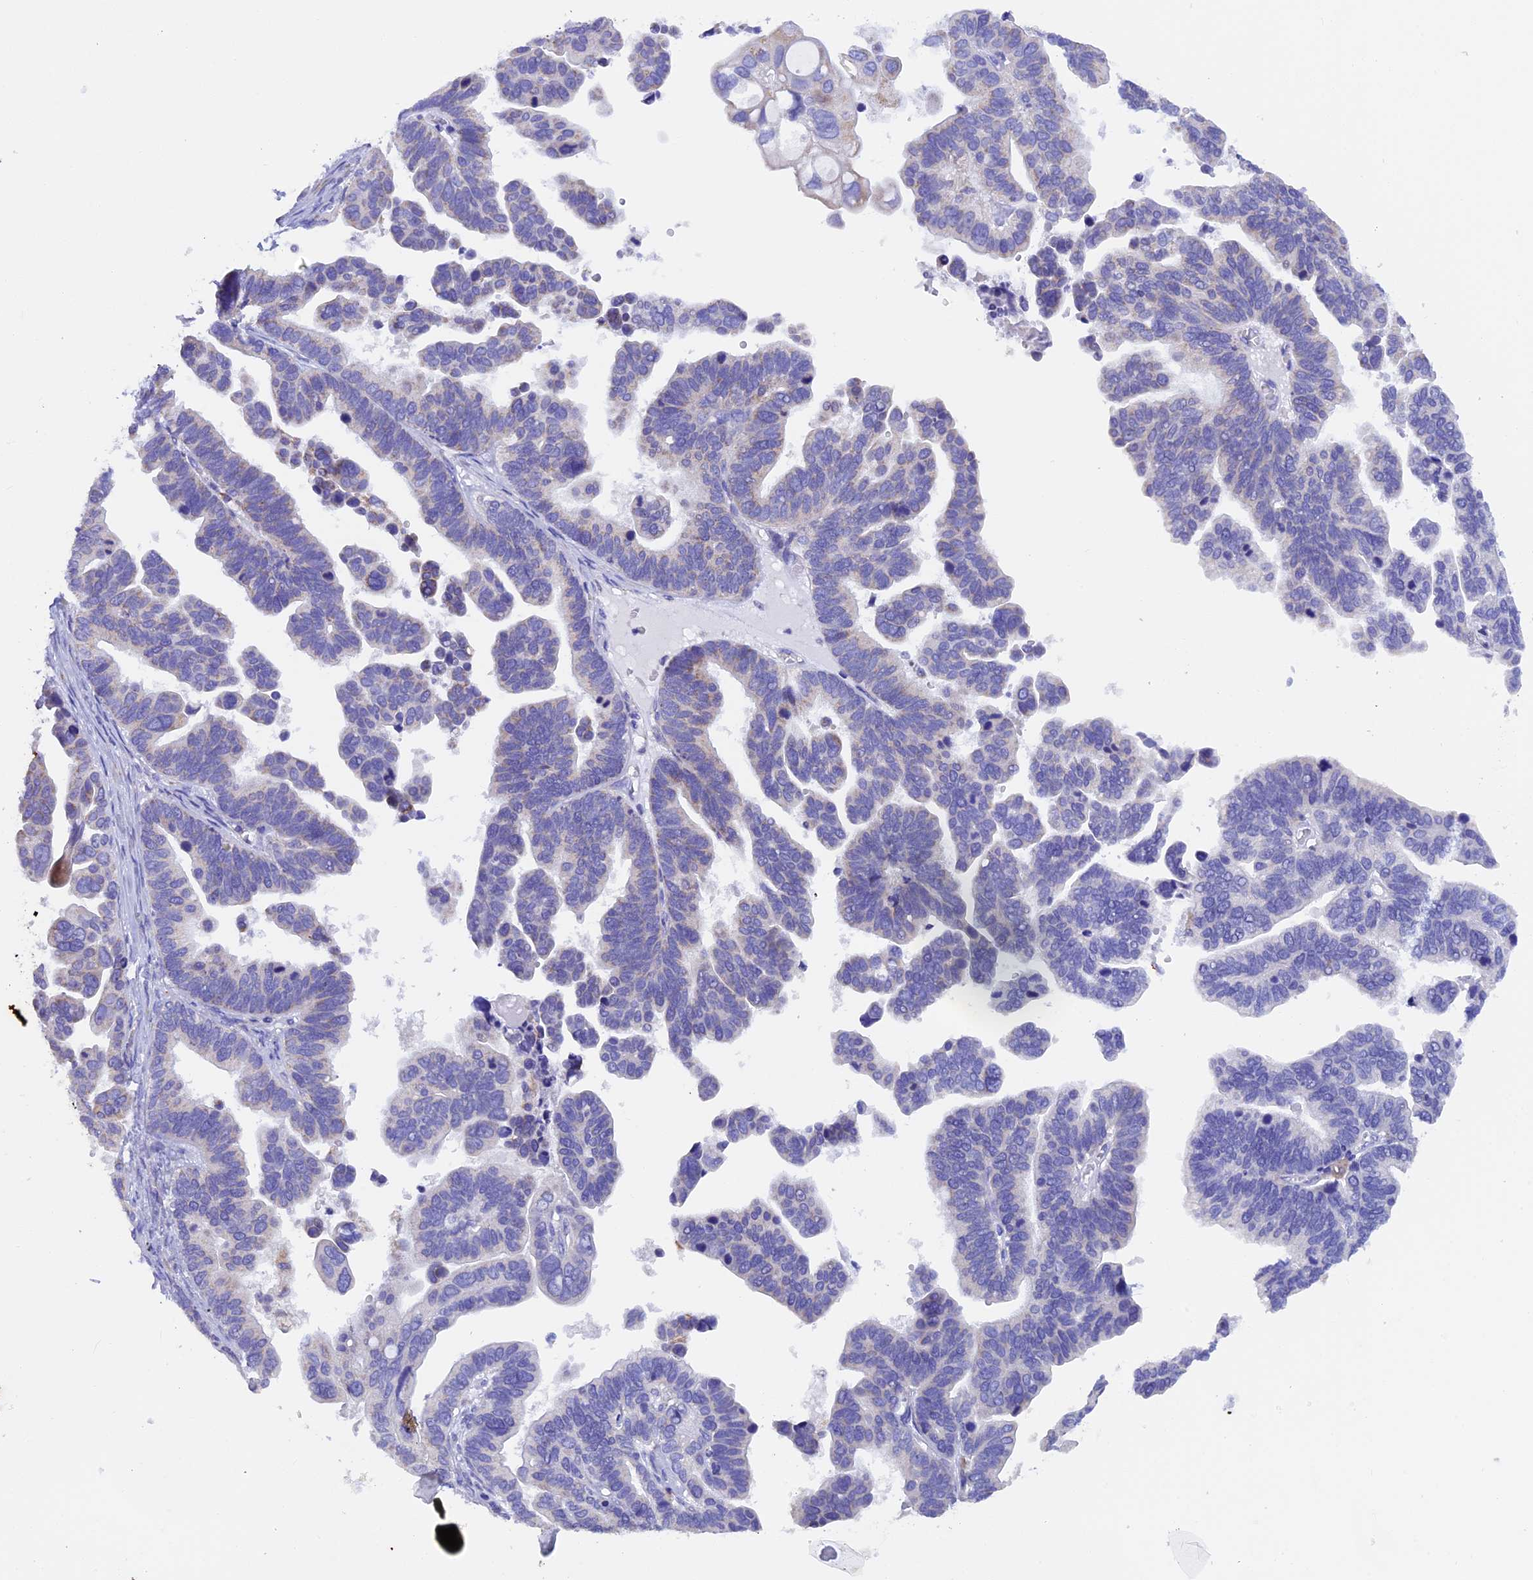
{"staining": {"intensity": "weak", "quantity": "<25%", "location": "cytoplasmic/membranous"}, "tissue": "ovarian cancer", "cell_type": "Tumor cells", "image_type": "cancer", "snomed": [{"axis": "morphology", "description": "Cystadenocarcinoma, serous, NOS"}, {"axis": "topography", "description": "Ovary"}], "caption": "High power microscopy image of an immunohistochemistry (IHC) micrograph of ovarian serous cystadenocarcinoma, revealing no significant staining in tumor cells.", "gene": "SLC8B1", "patient": {"sex": "female", "age": 56}}